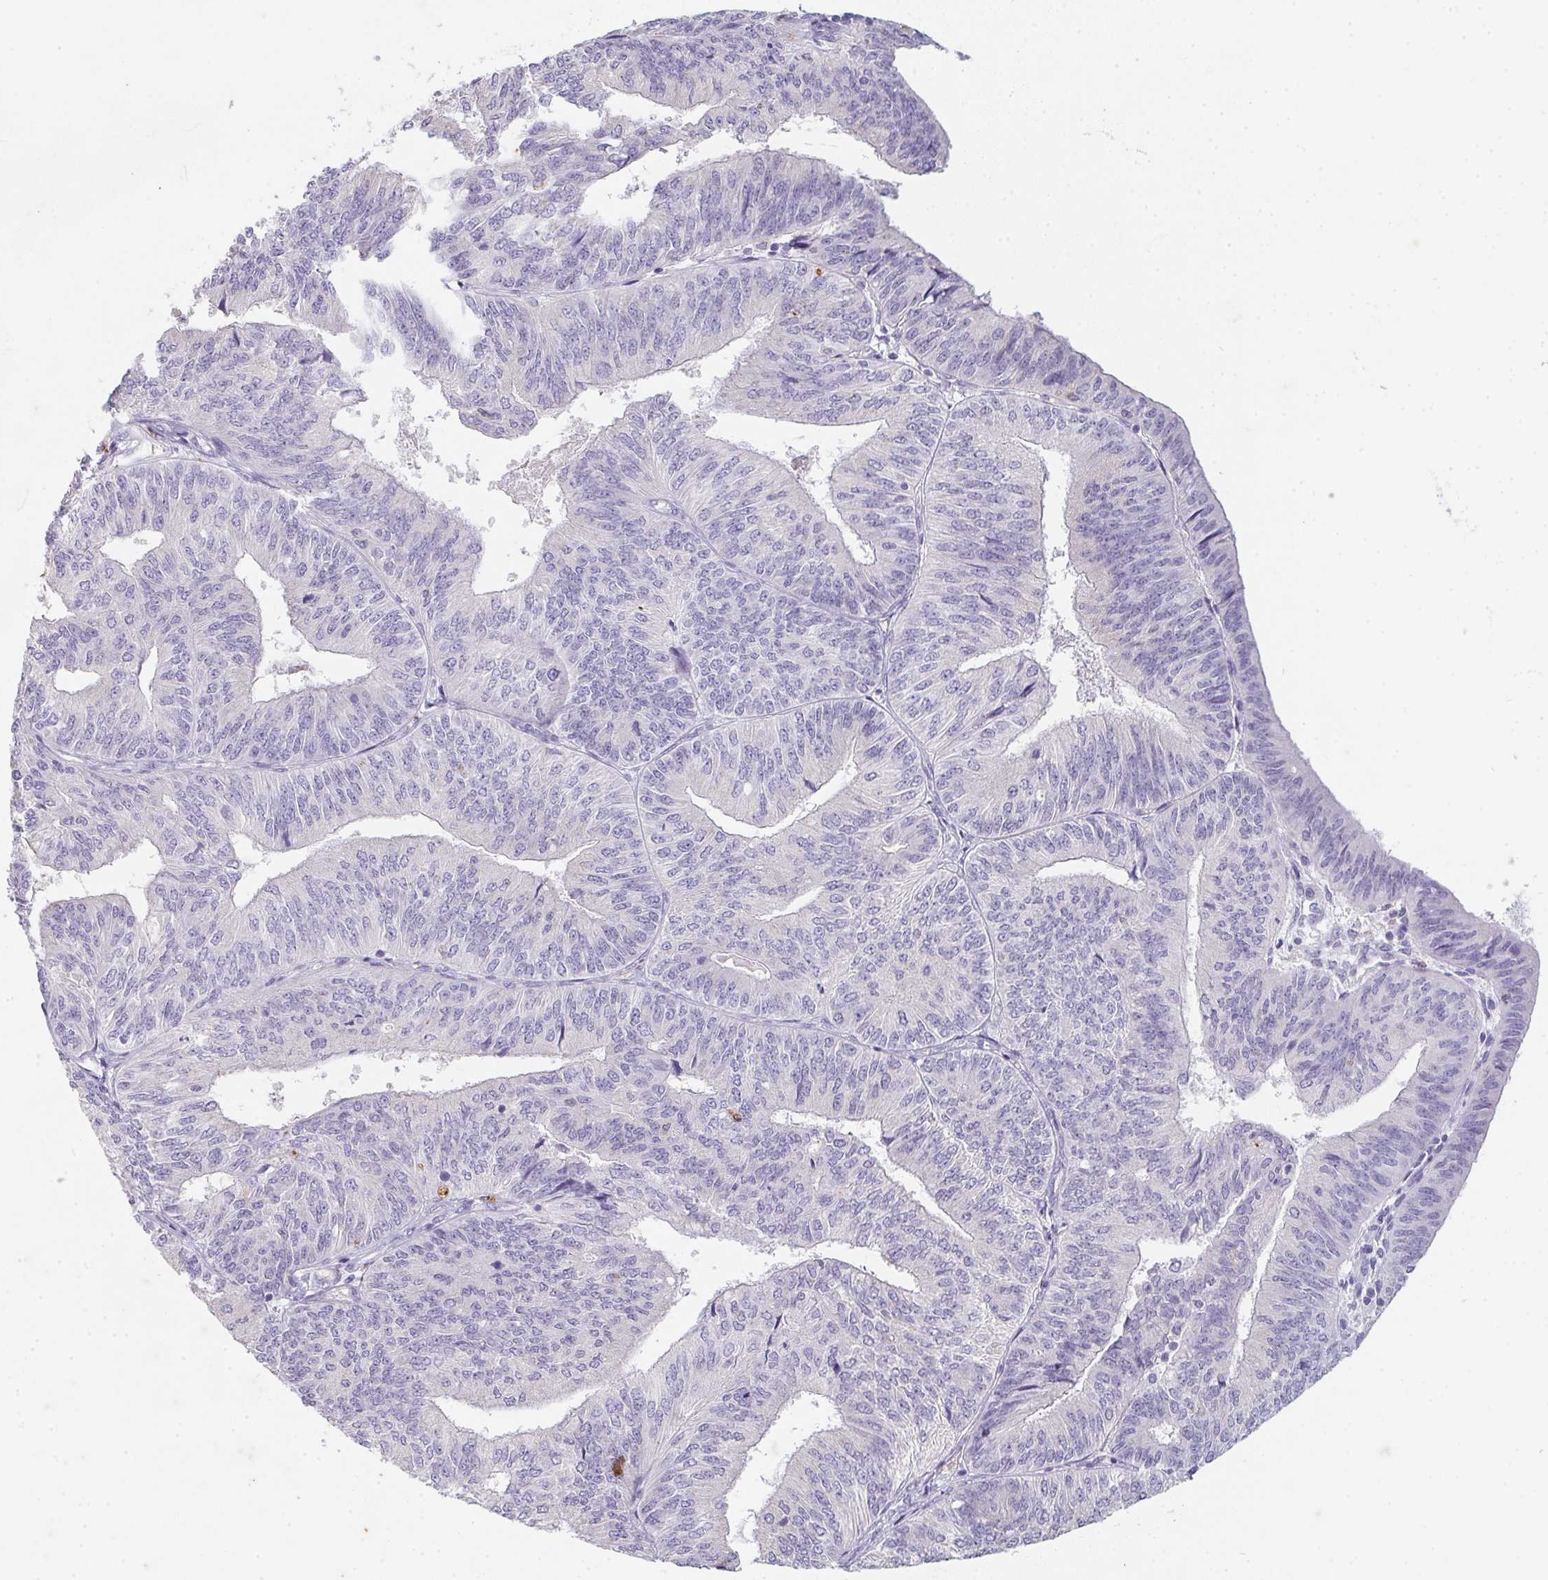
{"staining": {"intensity": "negative", "quantity": "none", "location": "none"}, "tissue": "endometrial cancer", "cell_type": "Tumor cells", "image_type": "cancer", "snomed": [{"axis": "morphology", "description": "Adenocarcinoma, NOS"}, {"axis": "topography", "description": "Endometrium"}], "caption": "Immunohistochemistry (IHC) of human endometrial adenocarcinoma shows no positivity in tumor cells.", "gene": "DCD", "patient": {"sex": "female", "age": 58}}